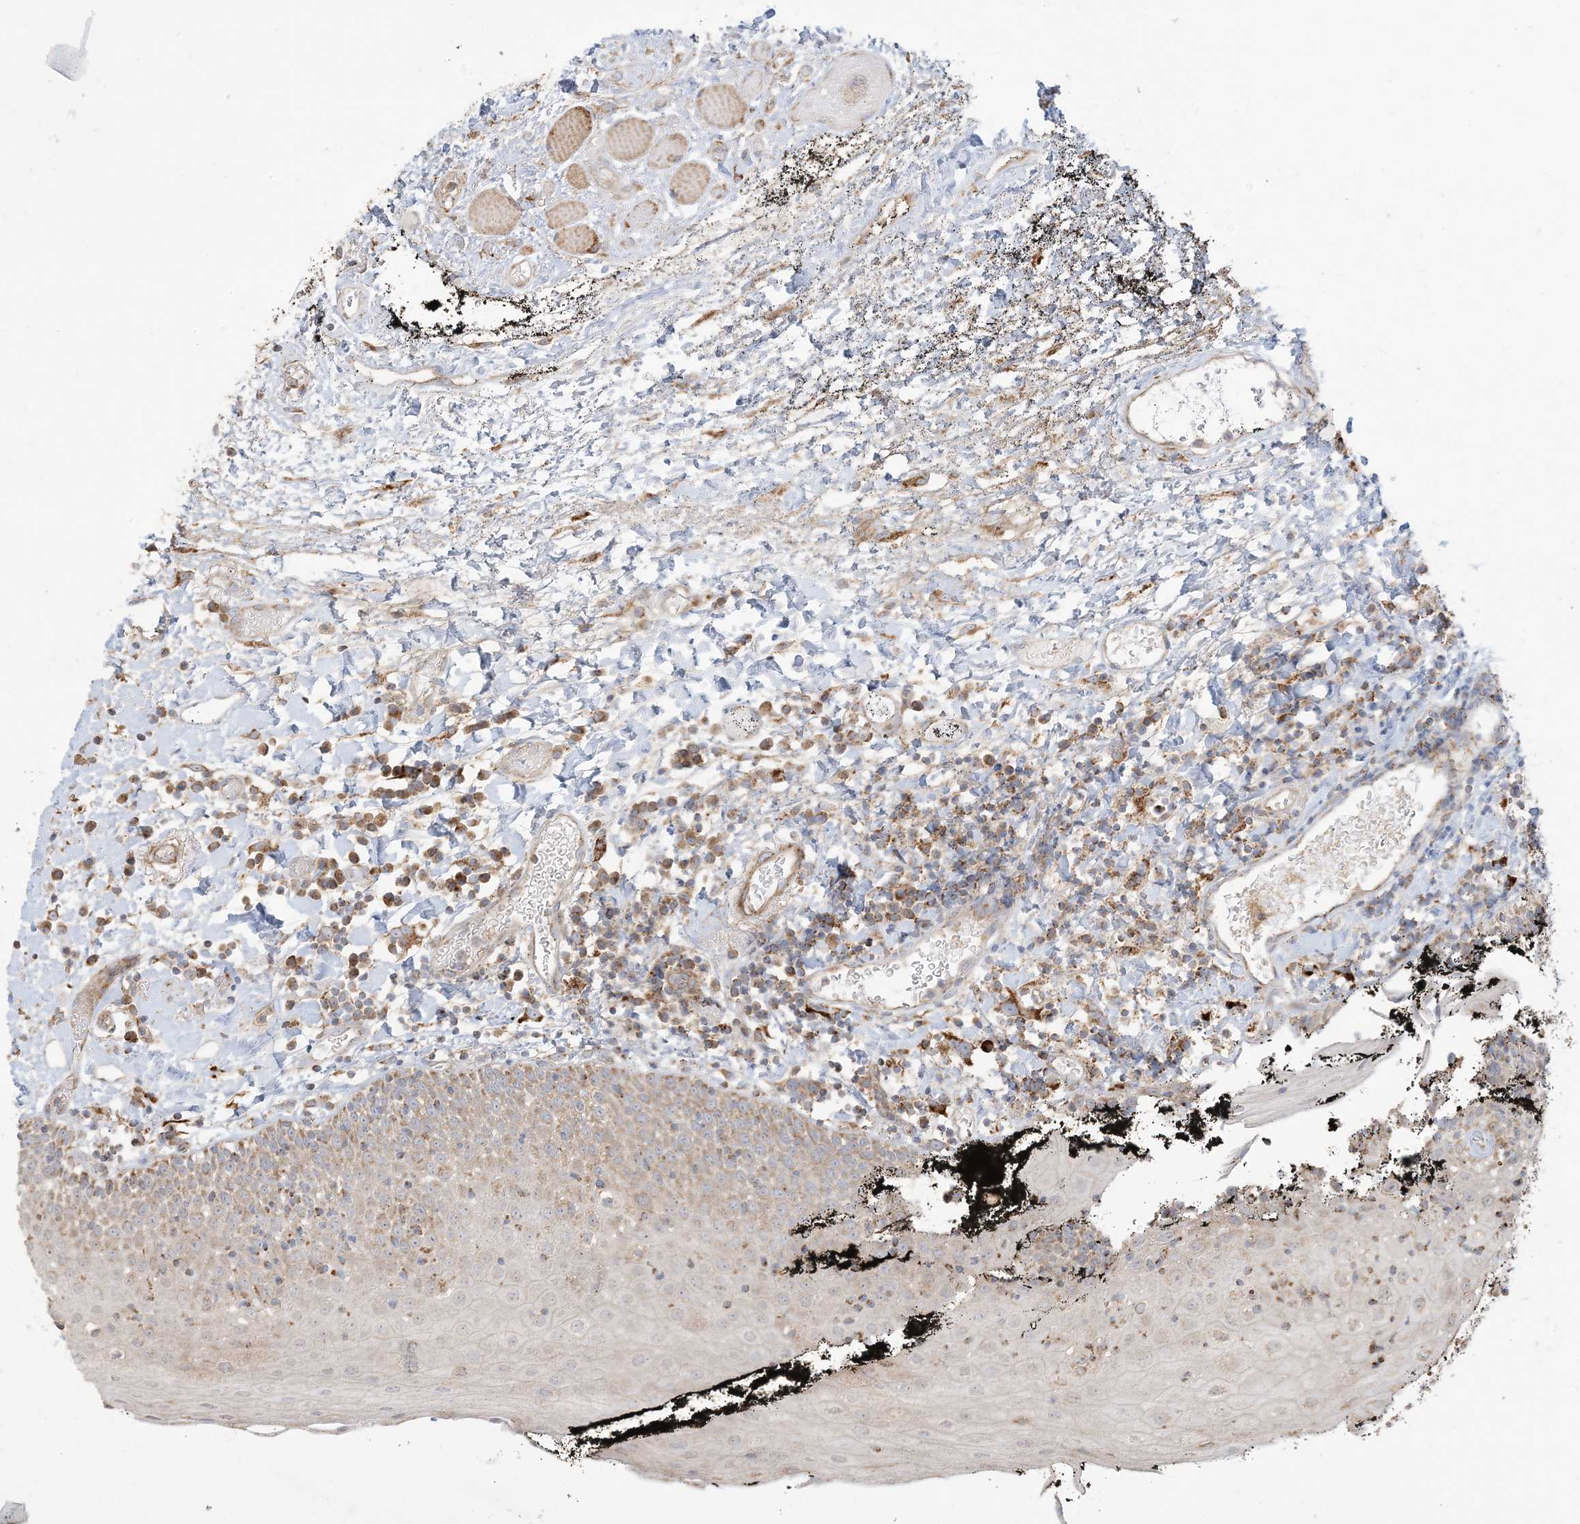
{"staining": {"intensity": "moderate", "quantity": ">75%", "location": "cytoplasmic/membranous"}, "tissue": "oral mucosa", "cell_type": "Squamous epithelial cells", "image_type": "normal", "snomed": [{"axis": "morphology", "description": "Normal tissue, NOS"}, {"axis": "topography", "description": "Oral tissue"}], "caption": "Immunohistochemical staining of normal oral mucosa reveals moderate cytoplasmic/membranous protein staining in about >75% of squamous epithelial cells.", "gene": "NDUFAF3", "patient": {"sex": "male", "age": 74}}